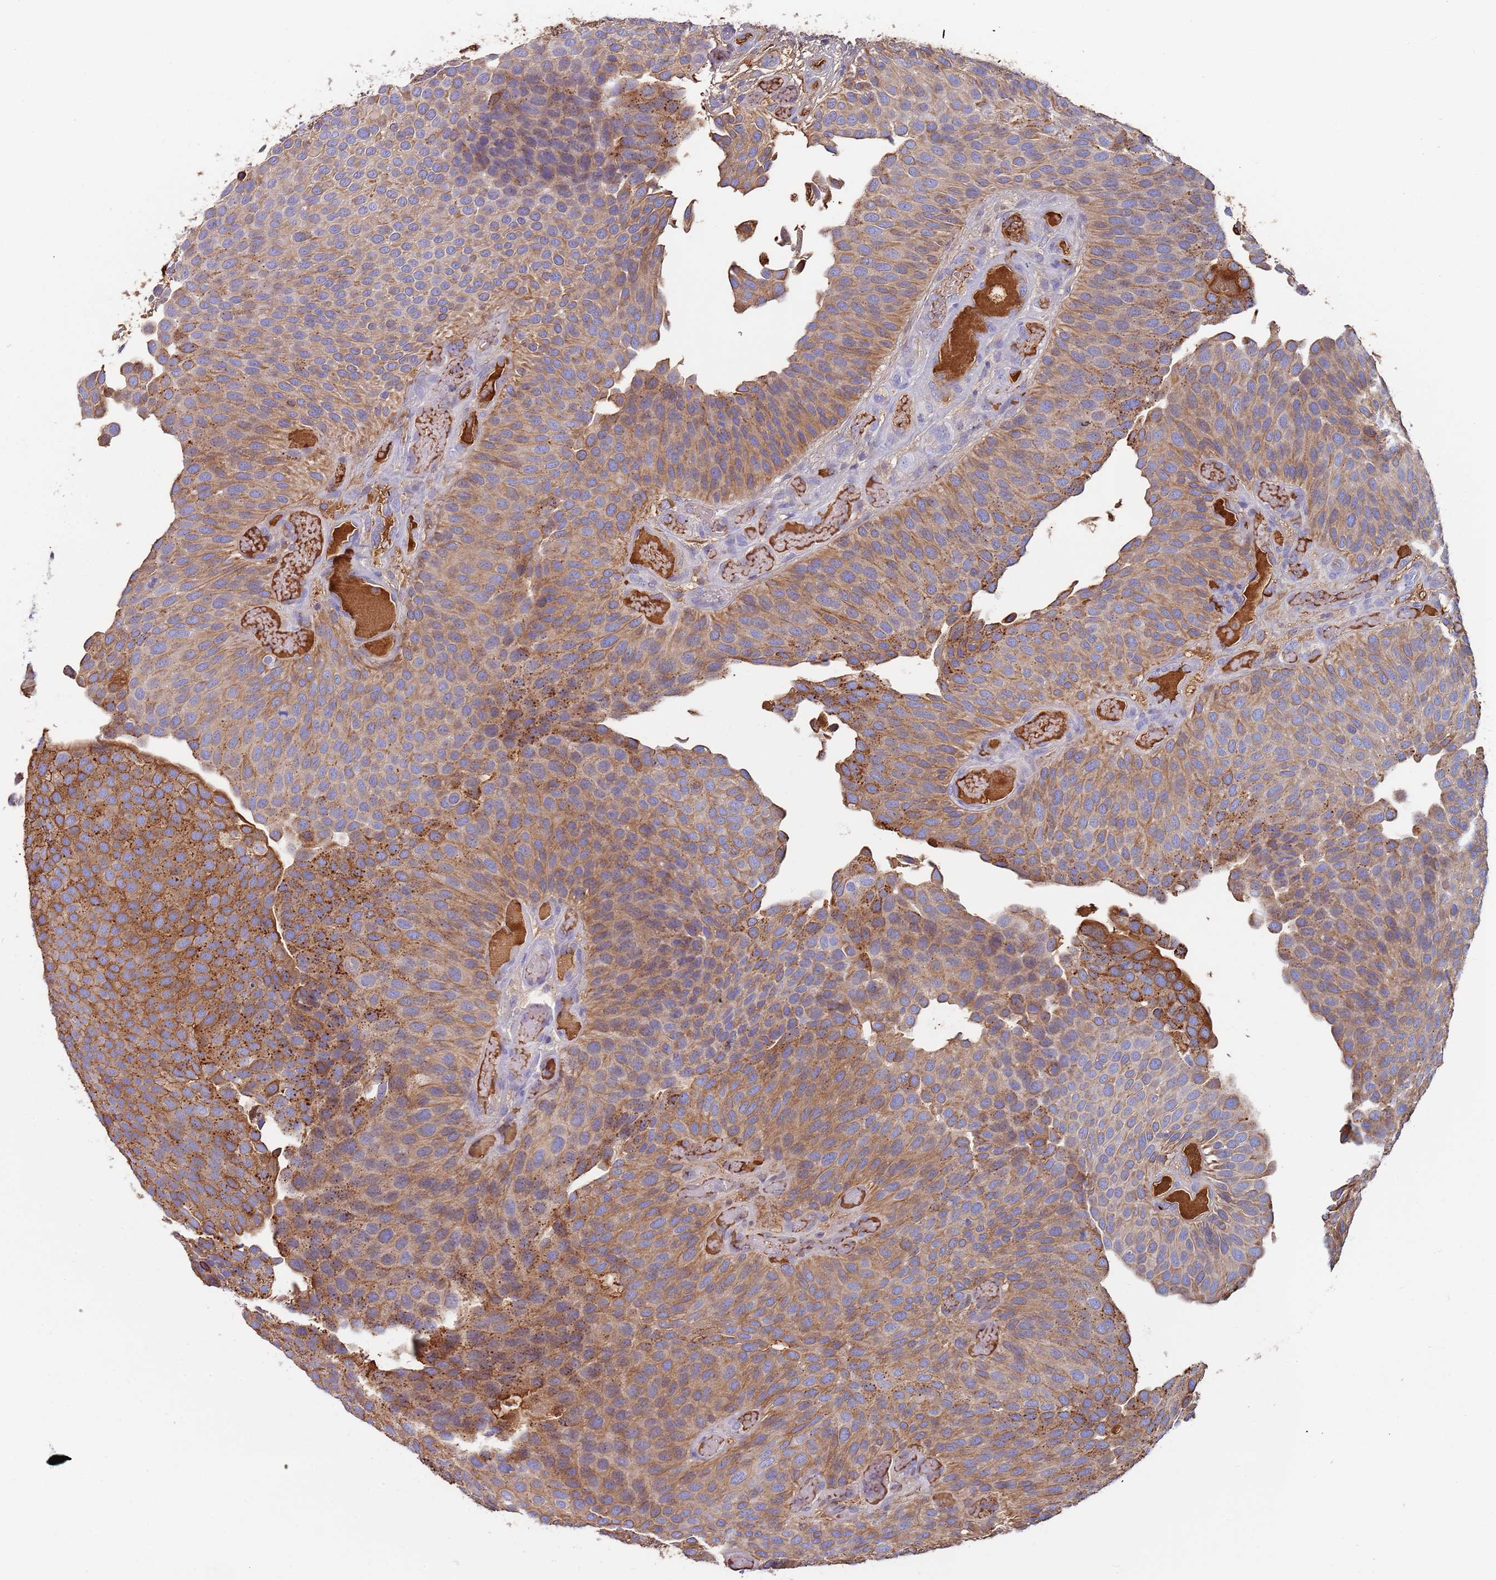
{"staining": {"intensity": "moderate", "quantity": ">75%", "location": "cytoplasmic/membranous"}, "tissue": "urothelial cancer", "cell_type": "Tumor cells", "image_type": "cancer", "snomed": [{"axis": "morphology", "description": "Urothelial carcinoma, Low grade"}, {"axis": "topography", "description": "Urinary bladder"}], "caption": "Protein expression analysis of human urothelial cancer reveals moderate cytoplasmic/membranous staining in about >75% of tumor cells.", "gene": "CYSLTR2", "patient": {"sex": "male", "age": 89}}